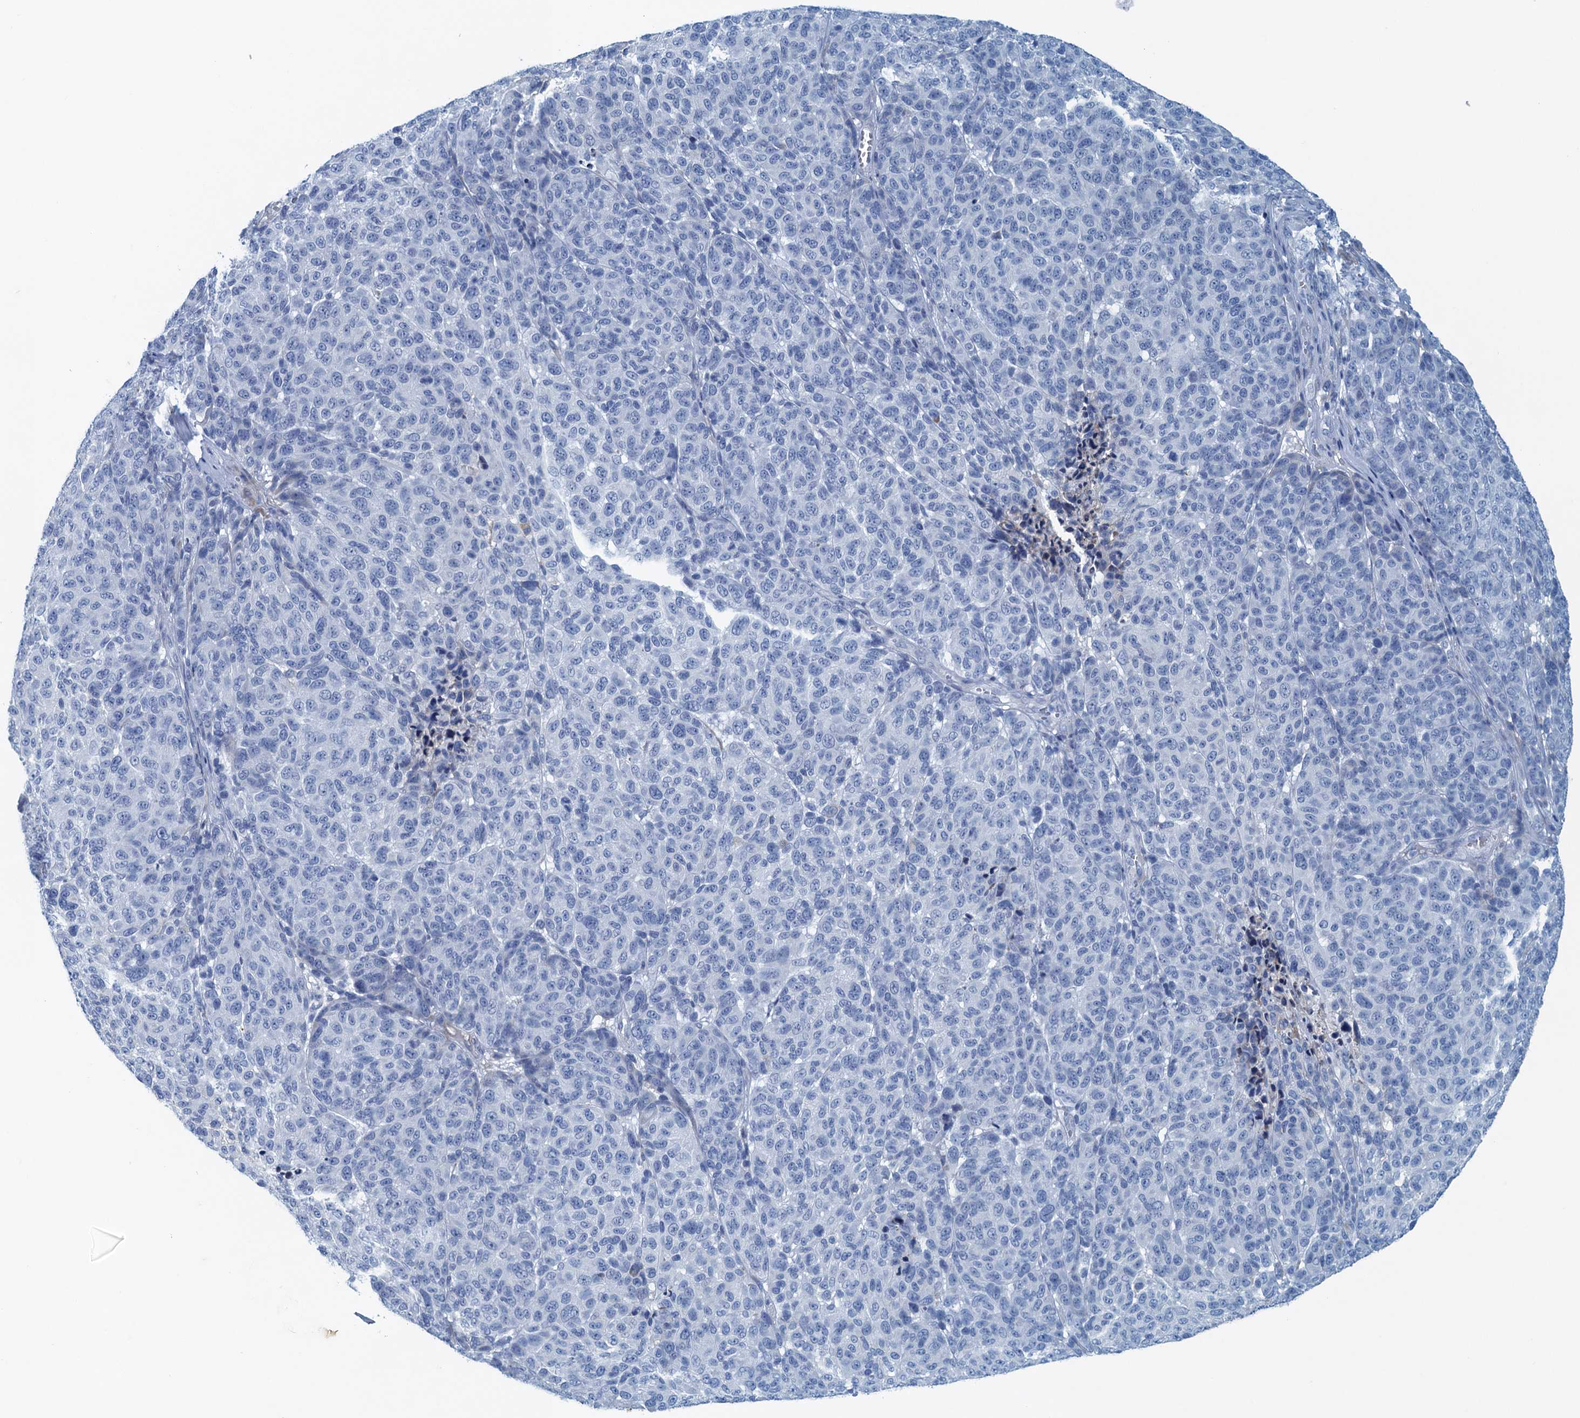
{"staining": {"intensity": "negative", "quantity": "none", "location": "none"}, "tissue": "melanoma", "cell_type": "Tumor cells", "image_type": "cancer", "snomed": [{"axis": "morphology", "description": "Malignant melanoma, NOS"}, {"axis": "topography", "description": "Skin"}], "caption": "A micrograph of malignant melanoma stained for a protein demonstrates no brown staining in tumor cells.", "gene": "C10orf88", "patient": {"sex": "male", "age": 49}}